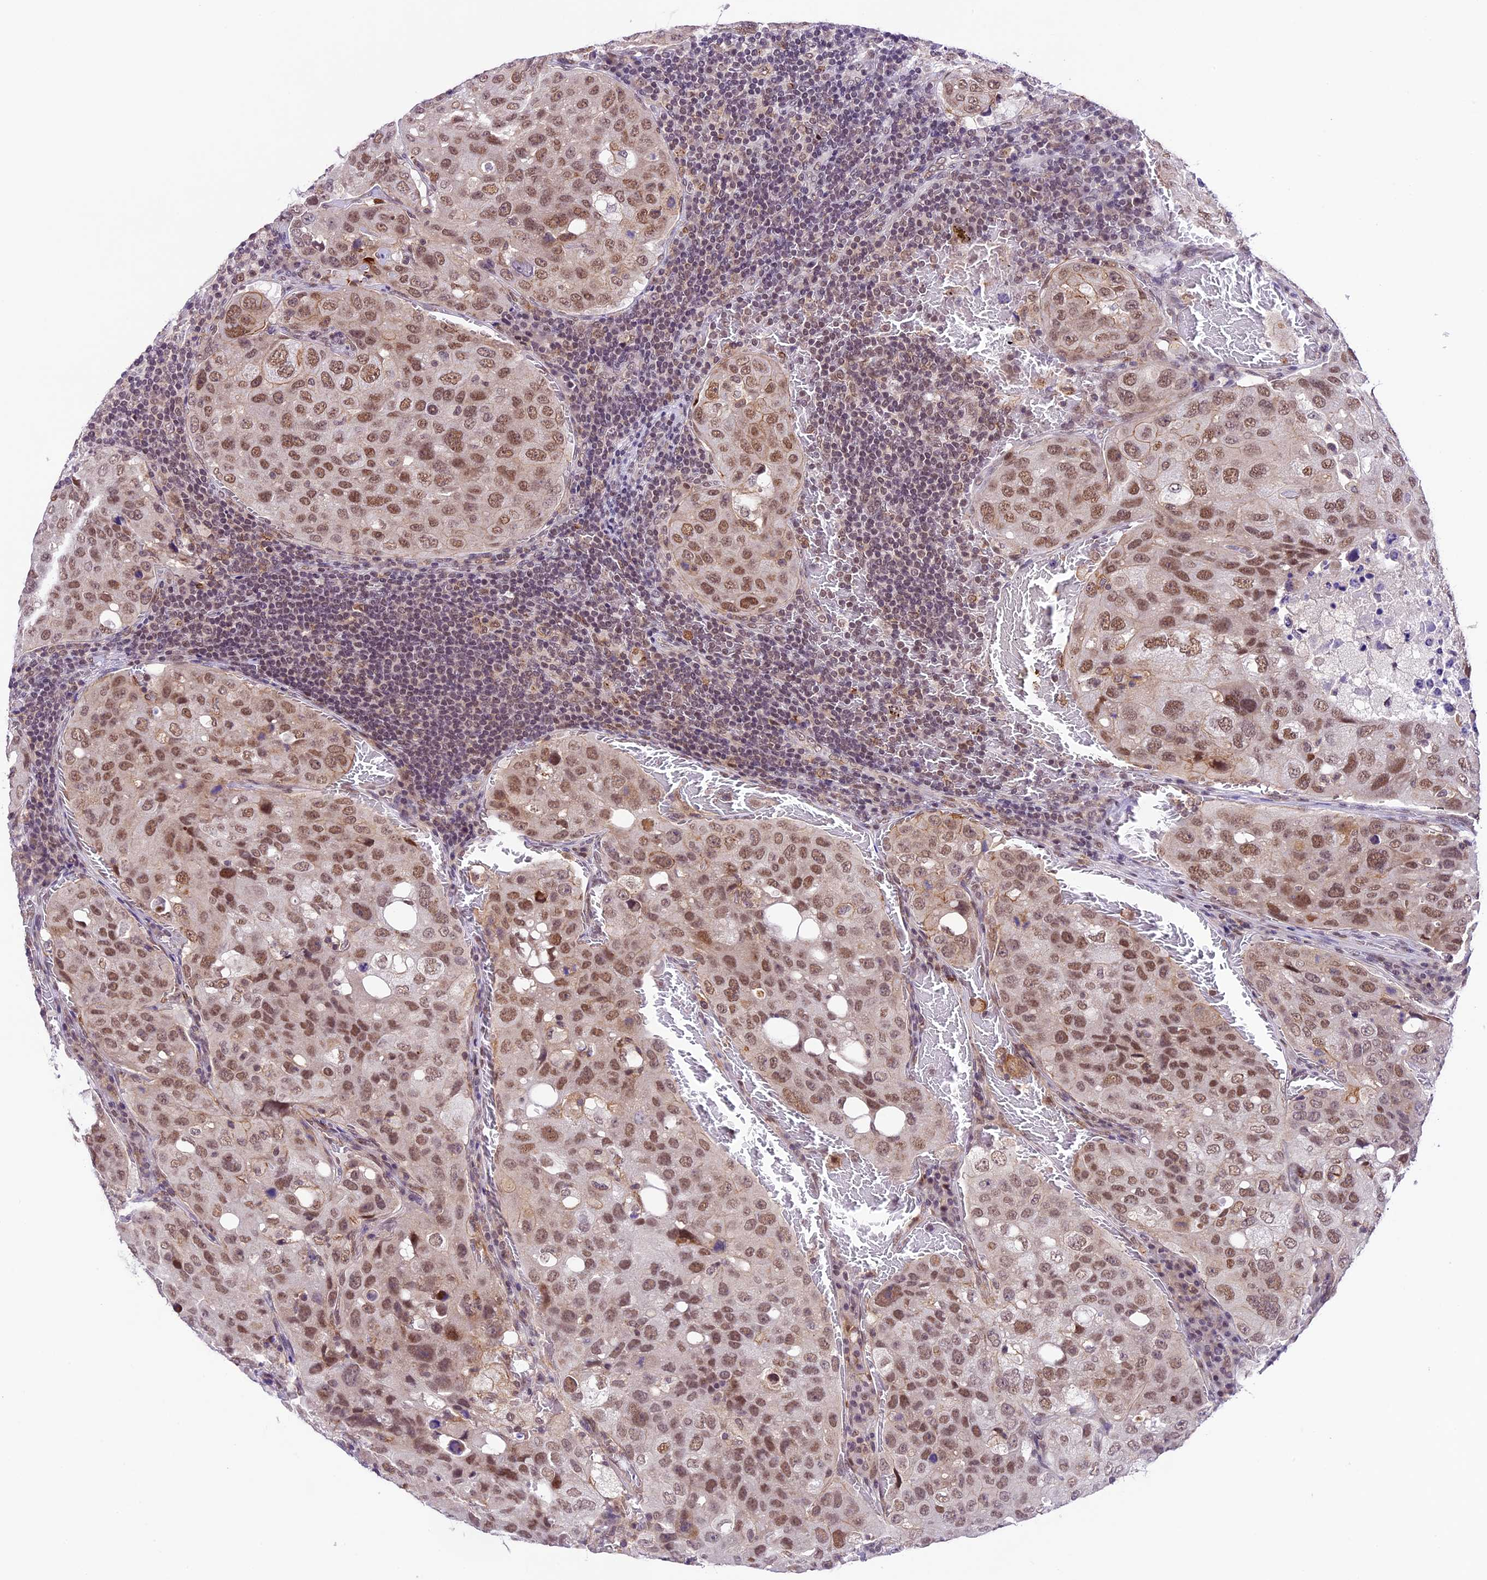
{"staining": {"intensity": "moderate", "quantity": ">75%", "location": "nuclear"}, "tissue": "urothelial cancer", "cell_type": "Tumor cells", "image_type": "cancer", "snomed": [{"axis": "morphology", "description": "Urothelial carcinoma, High grade"}, {"axis": "topography", "description": "Lymph node"}, {"axis": "topography", "description": "Urinary bladder"}], "caption": "Brown immunohistochemical staining in human urothelial cancer shows moderate nuclear positivity in about >75% of tumor cells.", "gene": "SHKBP1", "patient": {"sex": "male", "age": 51}}